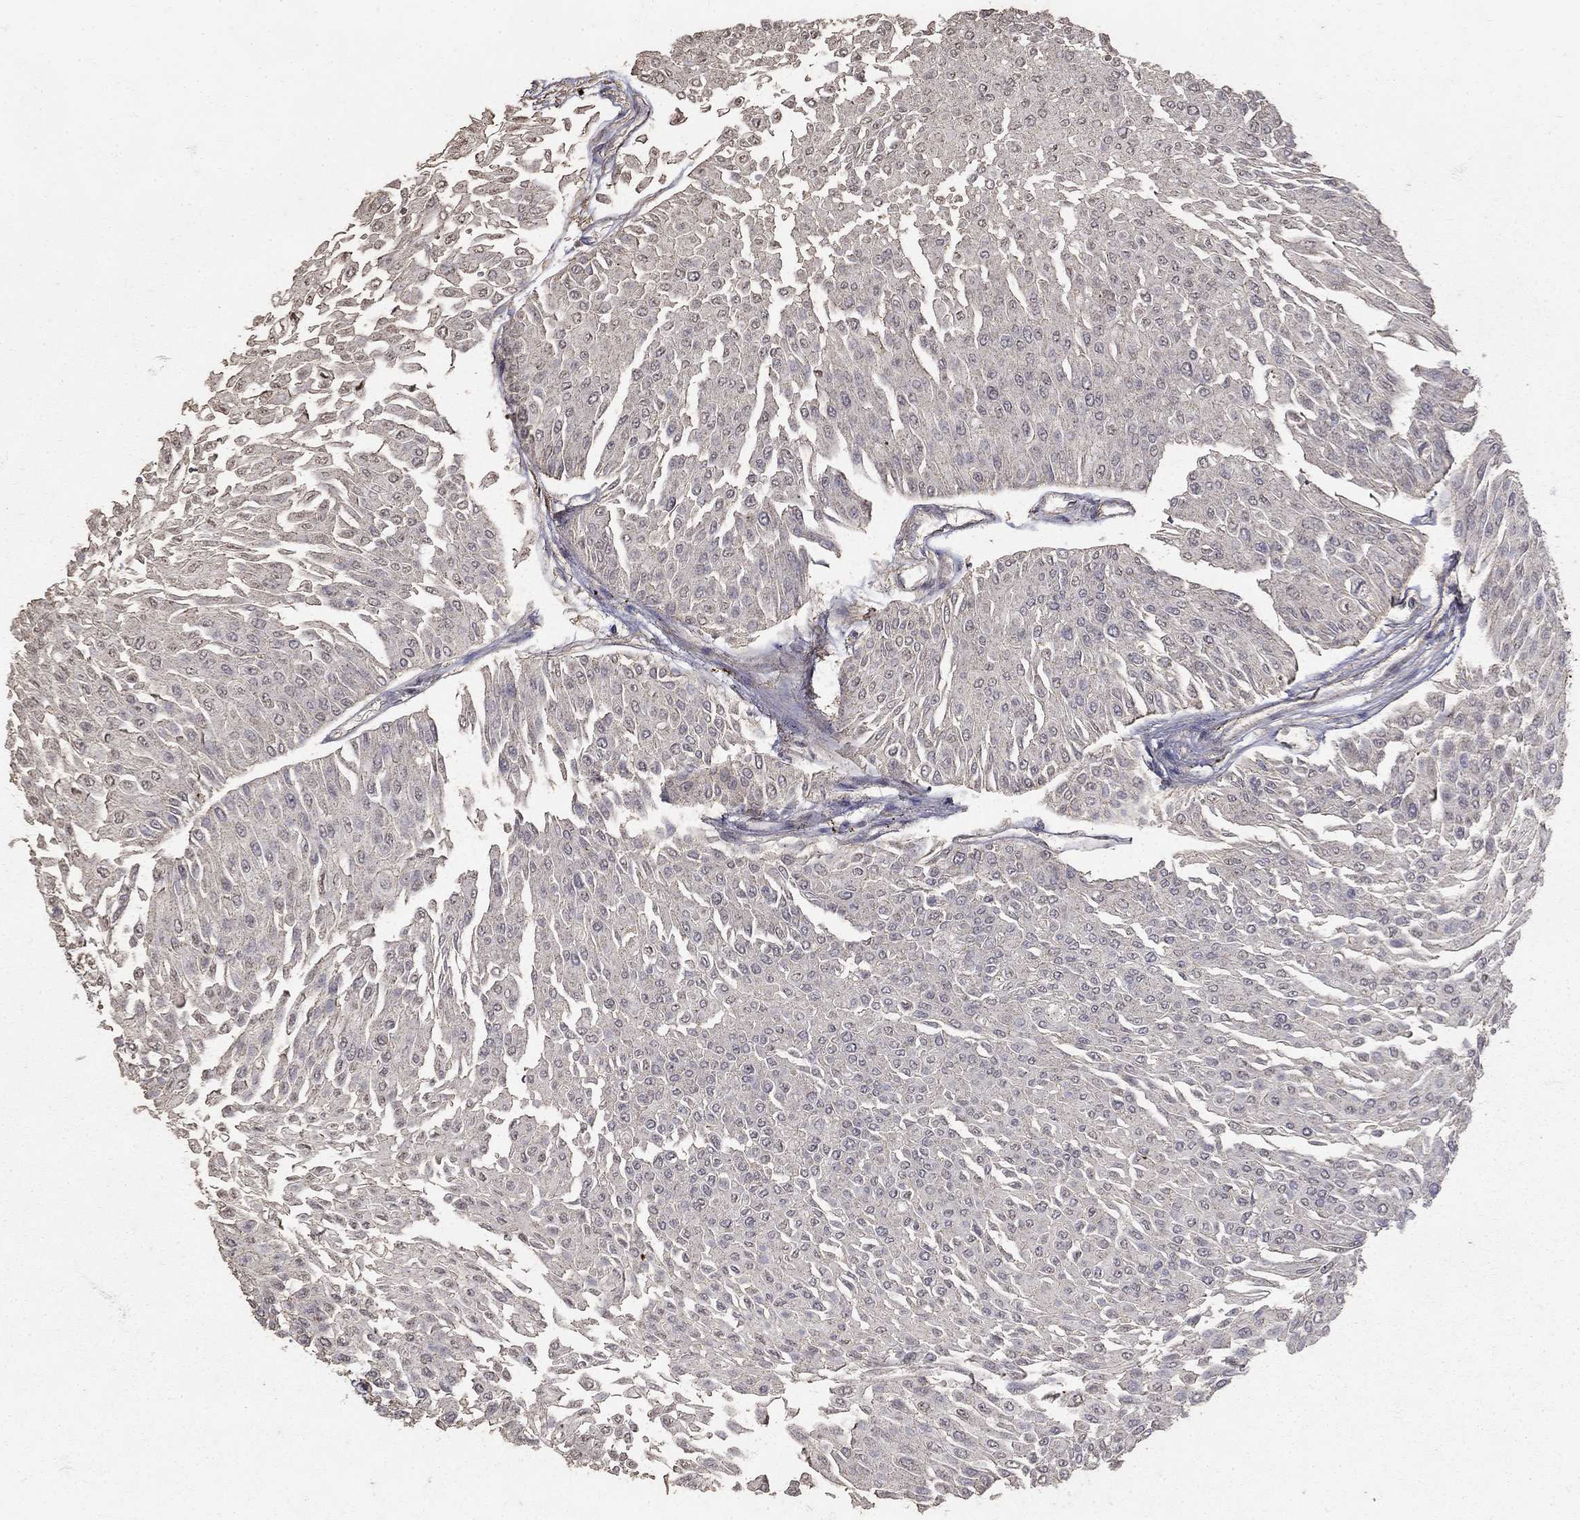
{"staining": {"intensity": "negative", "quantity": "none", "location": "none"}, "tissue": "urothelial cancer", "cell_type": "Tumor cells", "image_type": "cancer", "snomed": [{"axis": "morphology", "description": "Urothelial carcinoma, Low grade"}, {"axis": "topography", "description": "Urinary bladder"}], "caption": "Protein analysis of urothelial cancer displays no significant positivity in tumor cells.", "gene": "MPP2", "patient": {"sex": "male", "age": 67}}